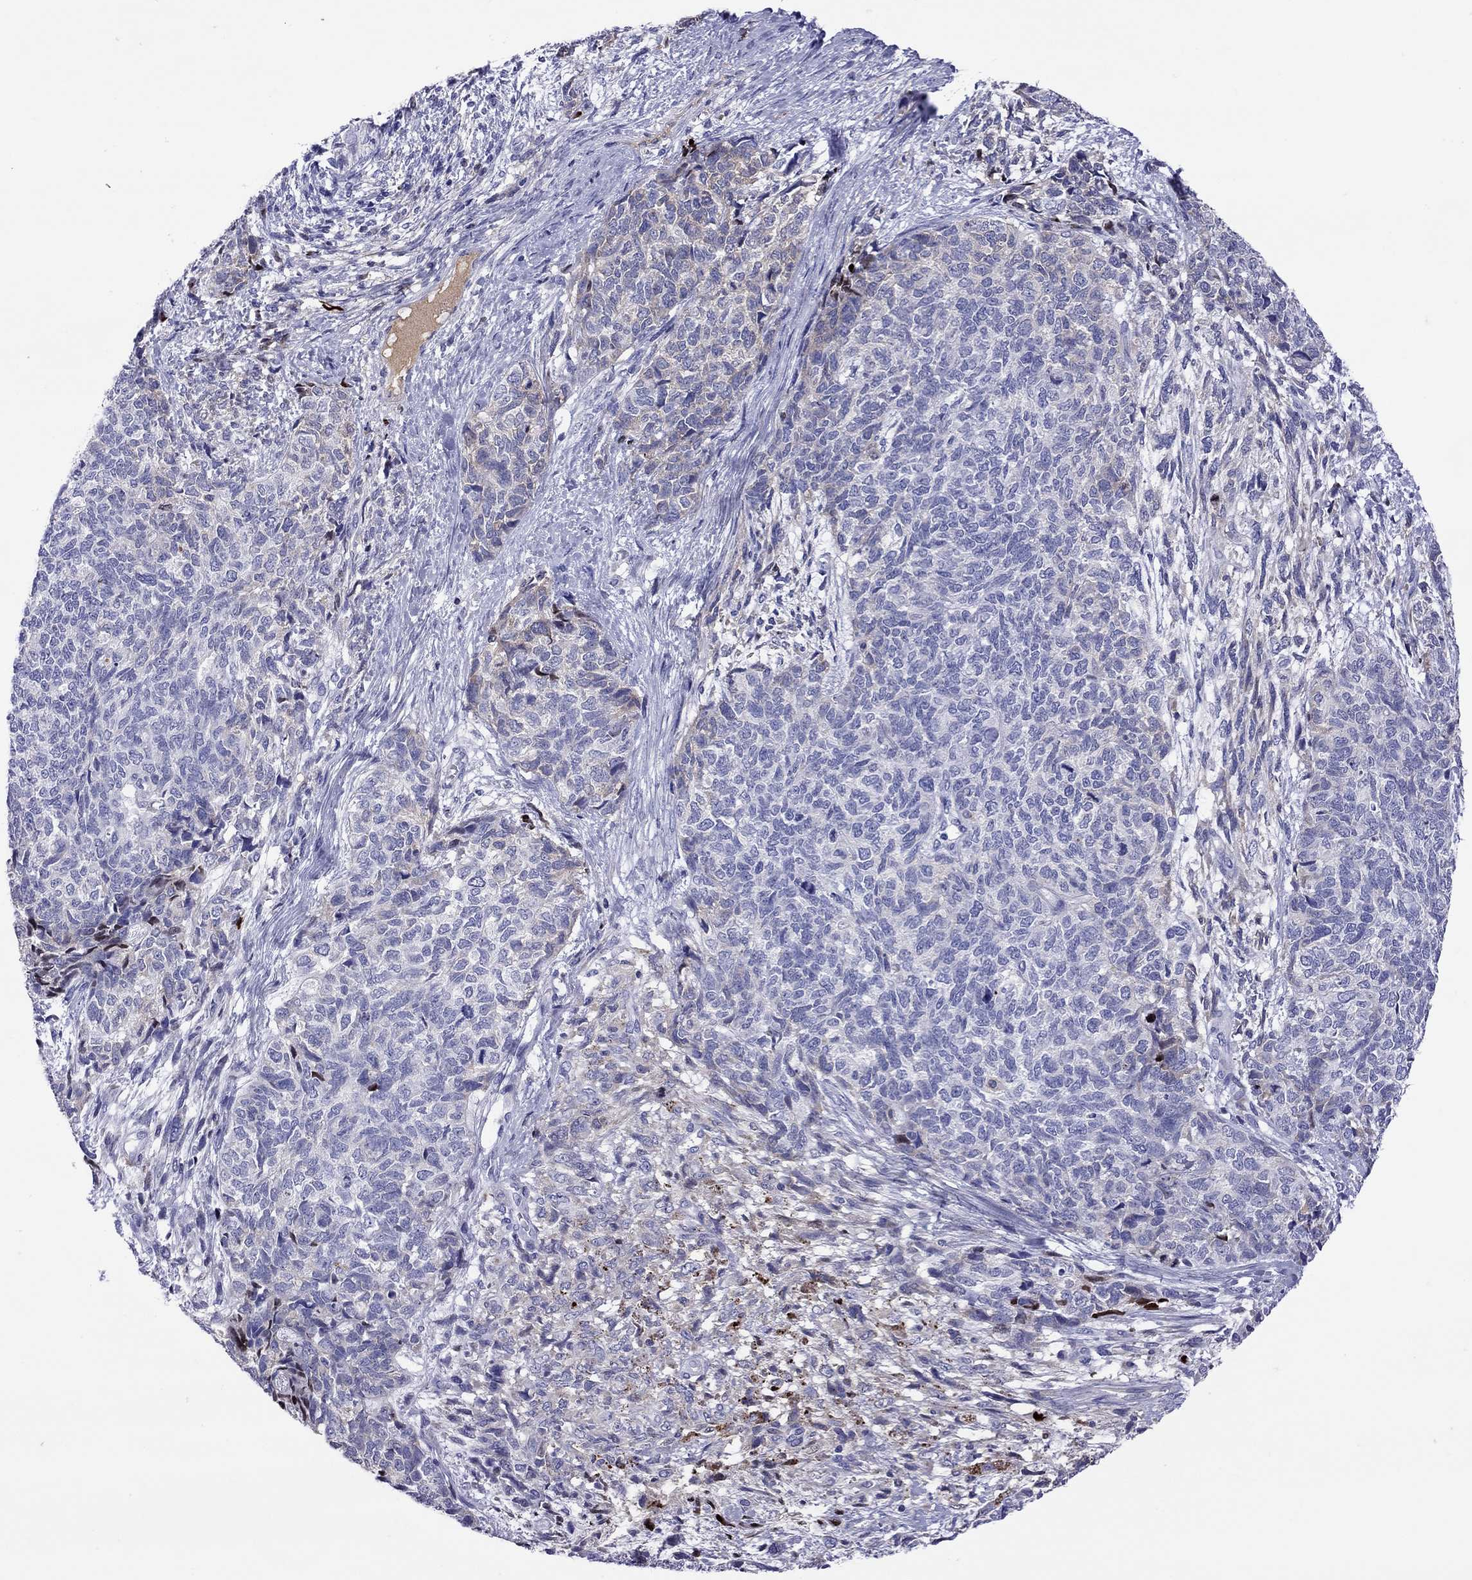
{"staining": {"intensity": "negative", "quantity": "none", "location": "none"}, "tissue": "cervical cancer", "cell_type": "Tumor cells", "image_type": "cancer", "snomed": [{"axis": "morphology", "description": "Squamous cell carcinoma, NOS"}, {"axis": "topography", "description": "Cervix"}], "caption": "Tumor cells are negative for brown protein staining in cervical squamous cell carcinoma.", "gene": "SERPINA3", "patient": {"sex": "female", "age": 63}}